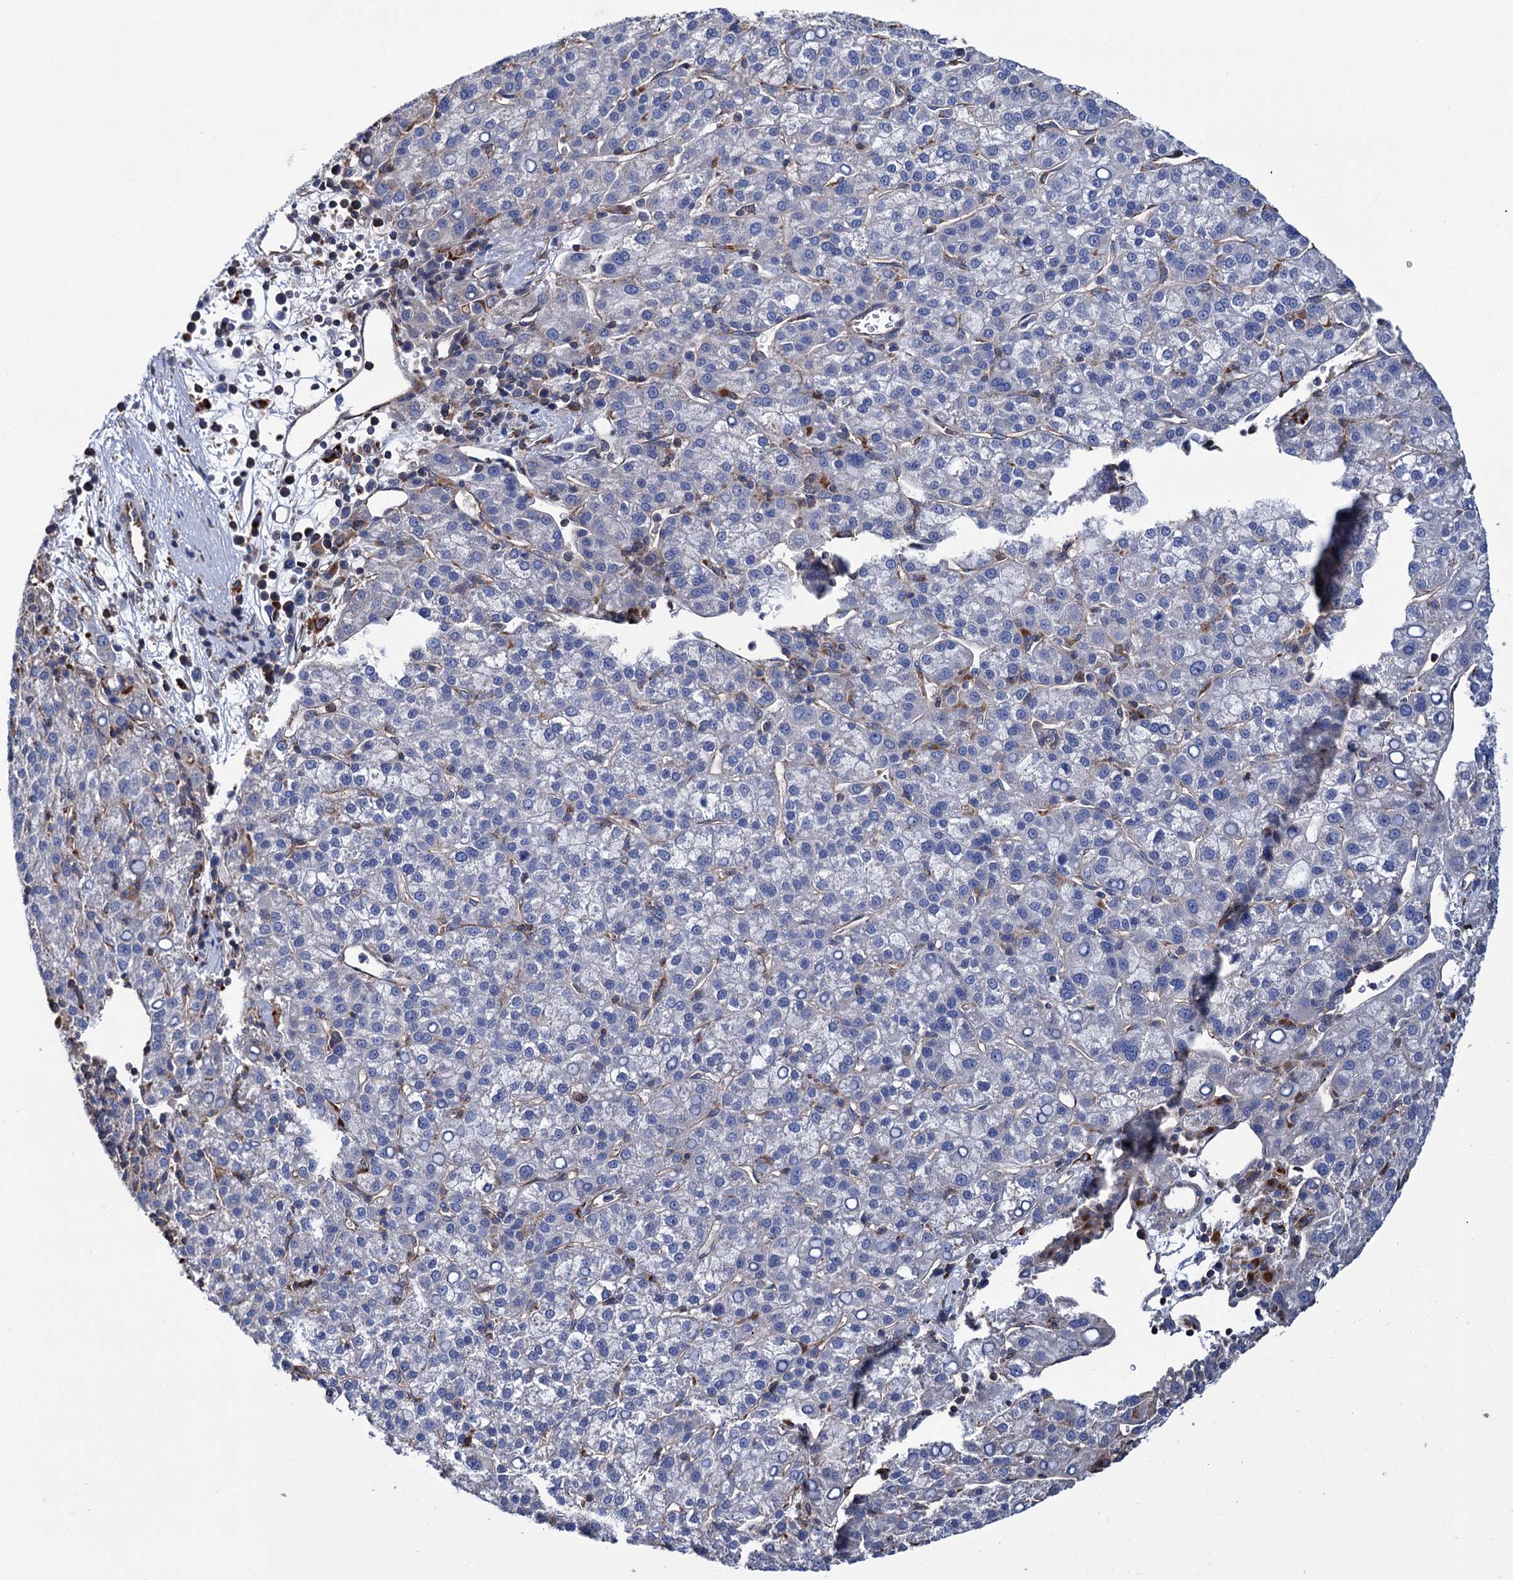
{"staining": {"intensity": "negative", "quantity": "none", "location": "none"}, "tissue": "liver cancer", "cell_type": "Tumor cells", "image_type": "cancer", "snomed": [{"axis": "morphology", "description": "Carcinoma, Hepatocellular, NOS"}, {"axis": "topography", "description": "Liver"}], "caption": "DAB (3,3'-diaminobenzidine) immunohistochemical staining of hepatocellular carcinoma (liver) demonstrates no significant positivity in tumor cells. (Brightfield microscopy of DAB IHC at high magnification).", "gene": "SCPEP1", "patient": {"sex": "female", "age": 58}}